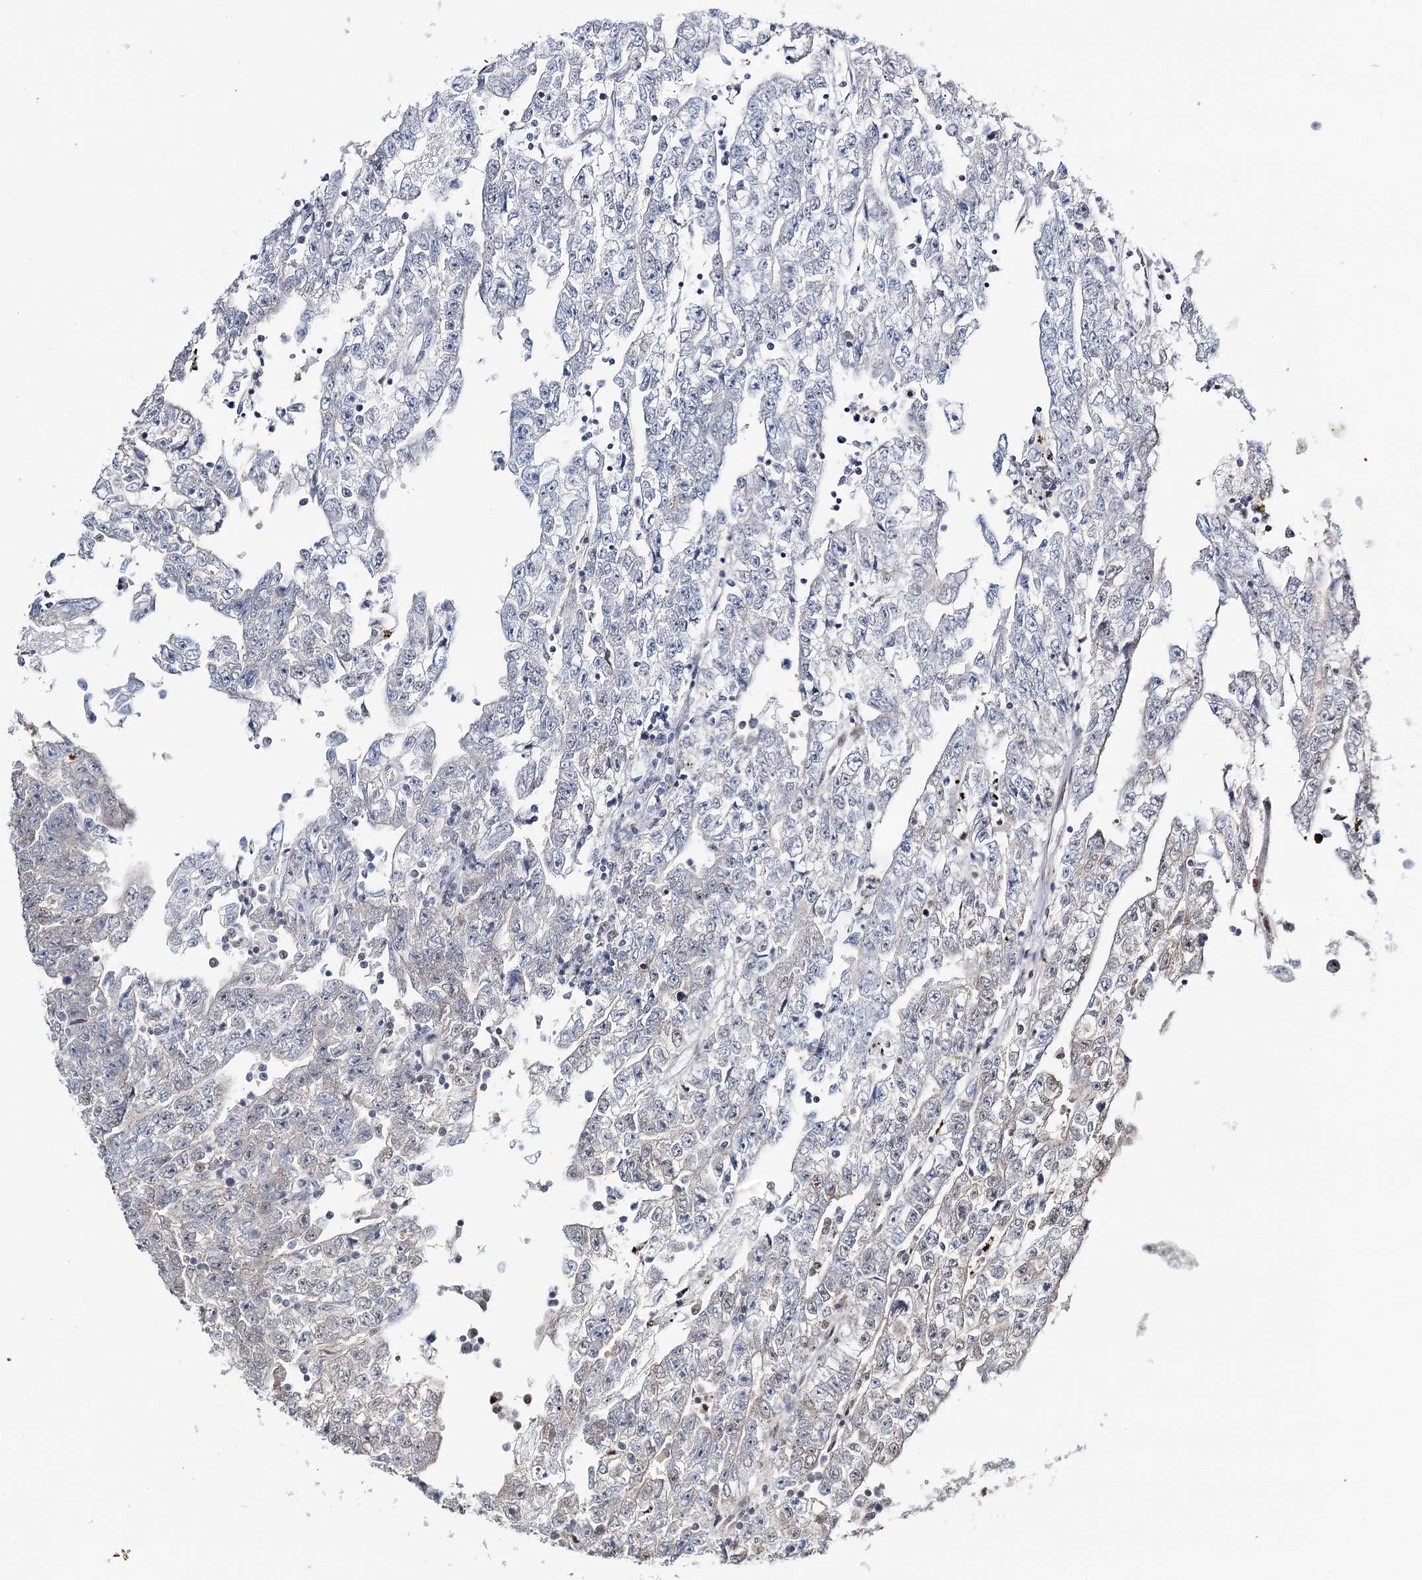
{"staining": {"intensity": "negative", "quantity": "none", "location": "none"}, "tissue": "testis cancer", "cell_type": "Tumor cells", "image_type": "cancer", "snomed": [{"axis": "morphology", "description": "Carcinoma, Embryonal, NOS"}, {"axis": "topography", "description": "Testis"}], "caption": "This is a photomicrograph of IHC staining of testis cancer (embryonal carcinoma), which shows no staining in tumor cells. (IHC, brightfield microscopy, high magnification).", "gene": "RPS27A", "patient": {"sex": "male", "age": 25}}